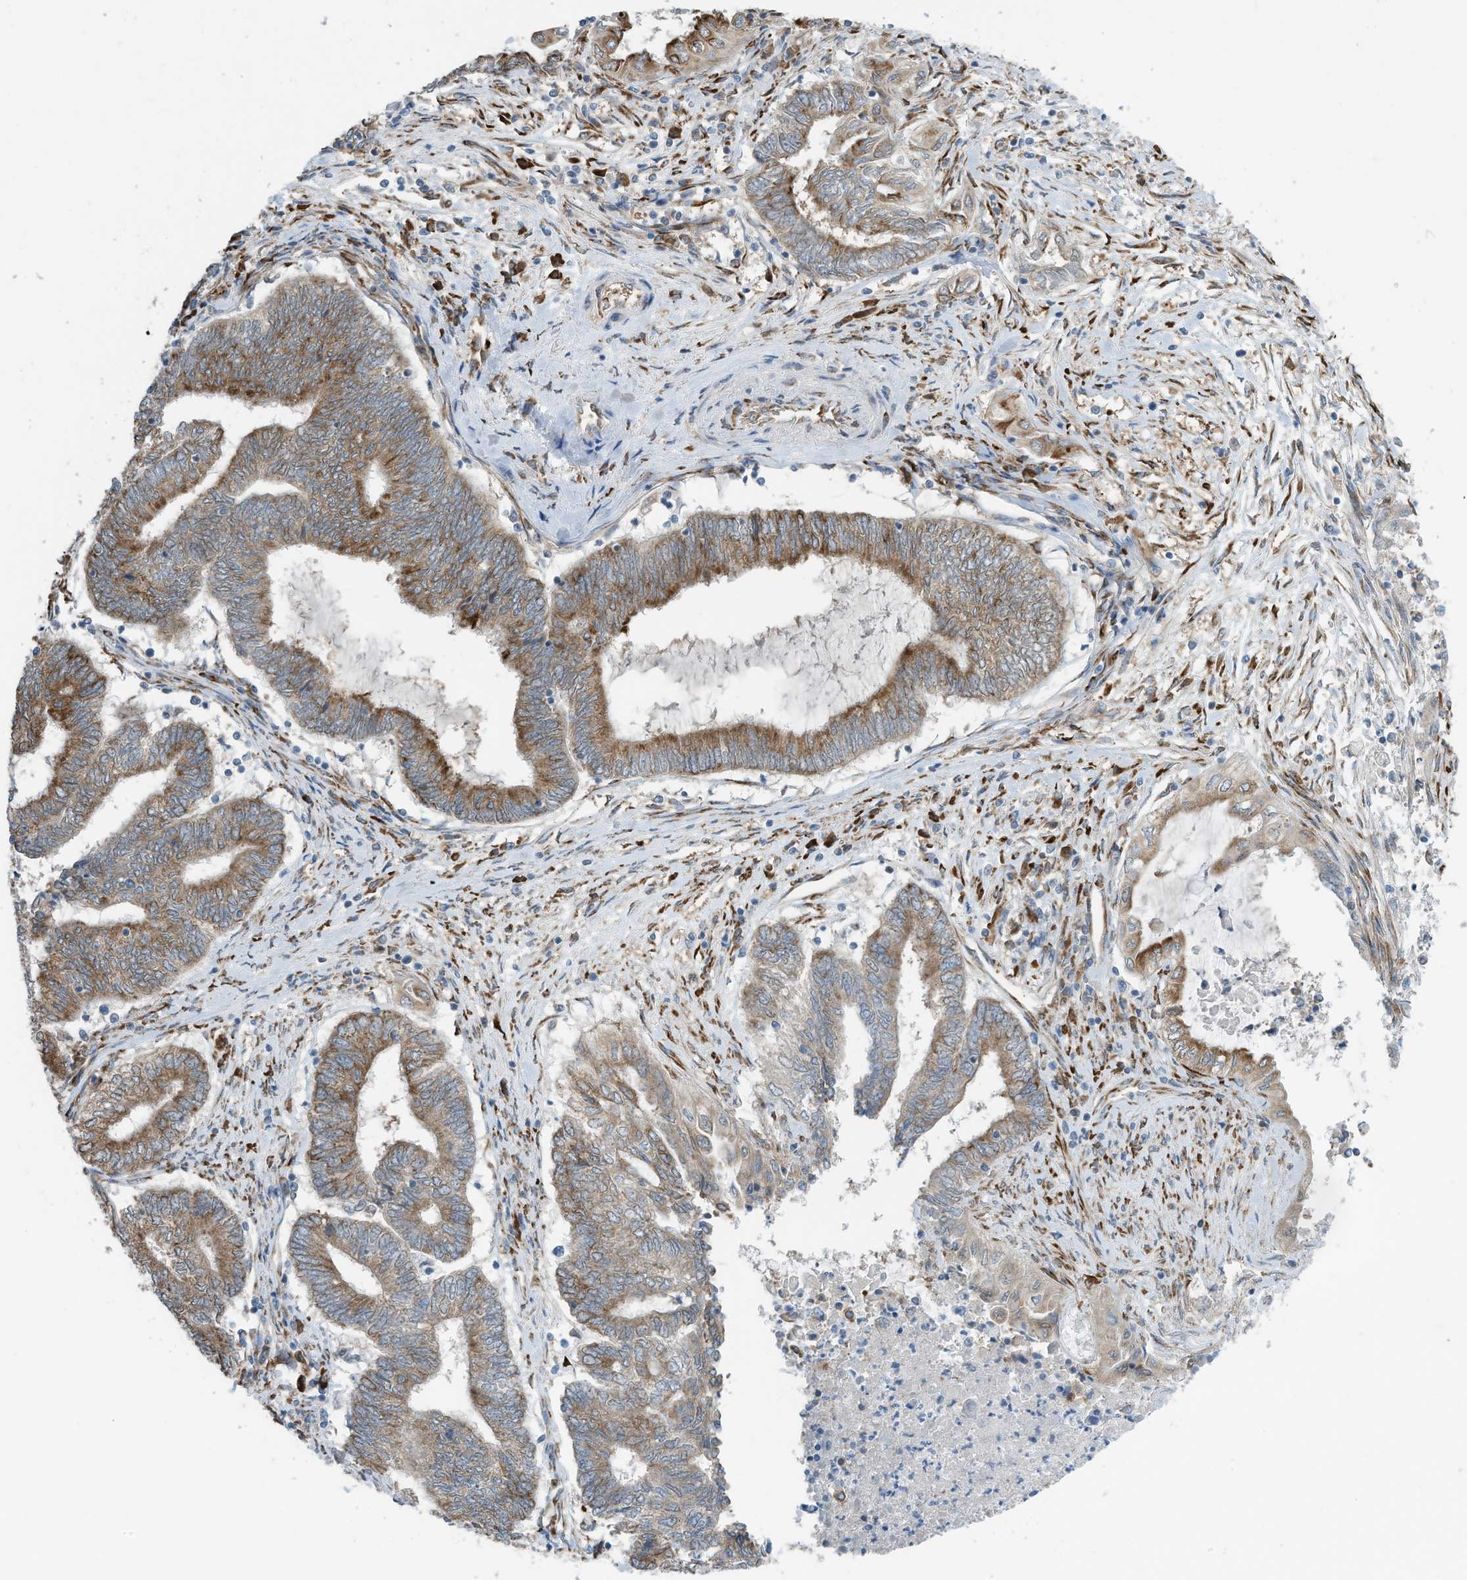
{"staining": {"intensity": "moderate", "quantity": ">75%", "location": "cytoplasmic/membranous"}, "tissue": "endometrial cancer", "cell_type": "Tumor cells", "image_type": "cancer", "snomed": [{"axis": "morphology", "description": "Adenocarcinoma, NOS"}, {"axis": "topography", "description": "Uterus"}, {"axis": "topography", "description": "Endometrium"}], "caption": "Immunohistochemical staining of human endometrial cancer exhibits medium levels of moderate cytoplasmic/membranous staining in about >75% of tumor cells.", "gene": "ZBTB45", "patient": {"sex": "female", "age": 70}}